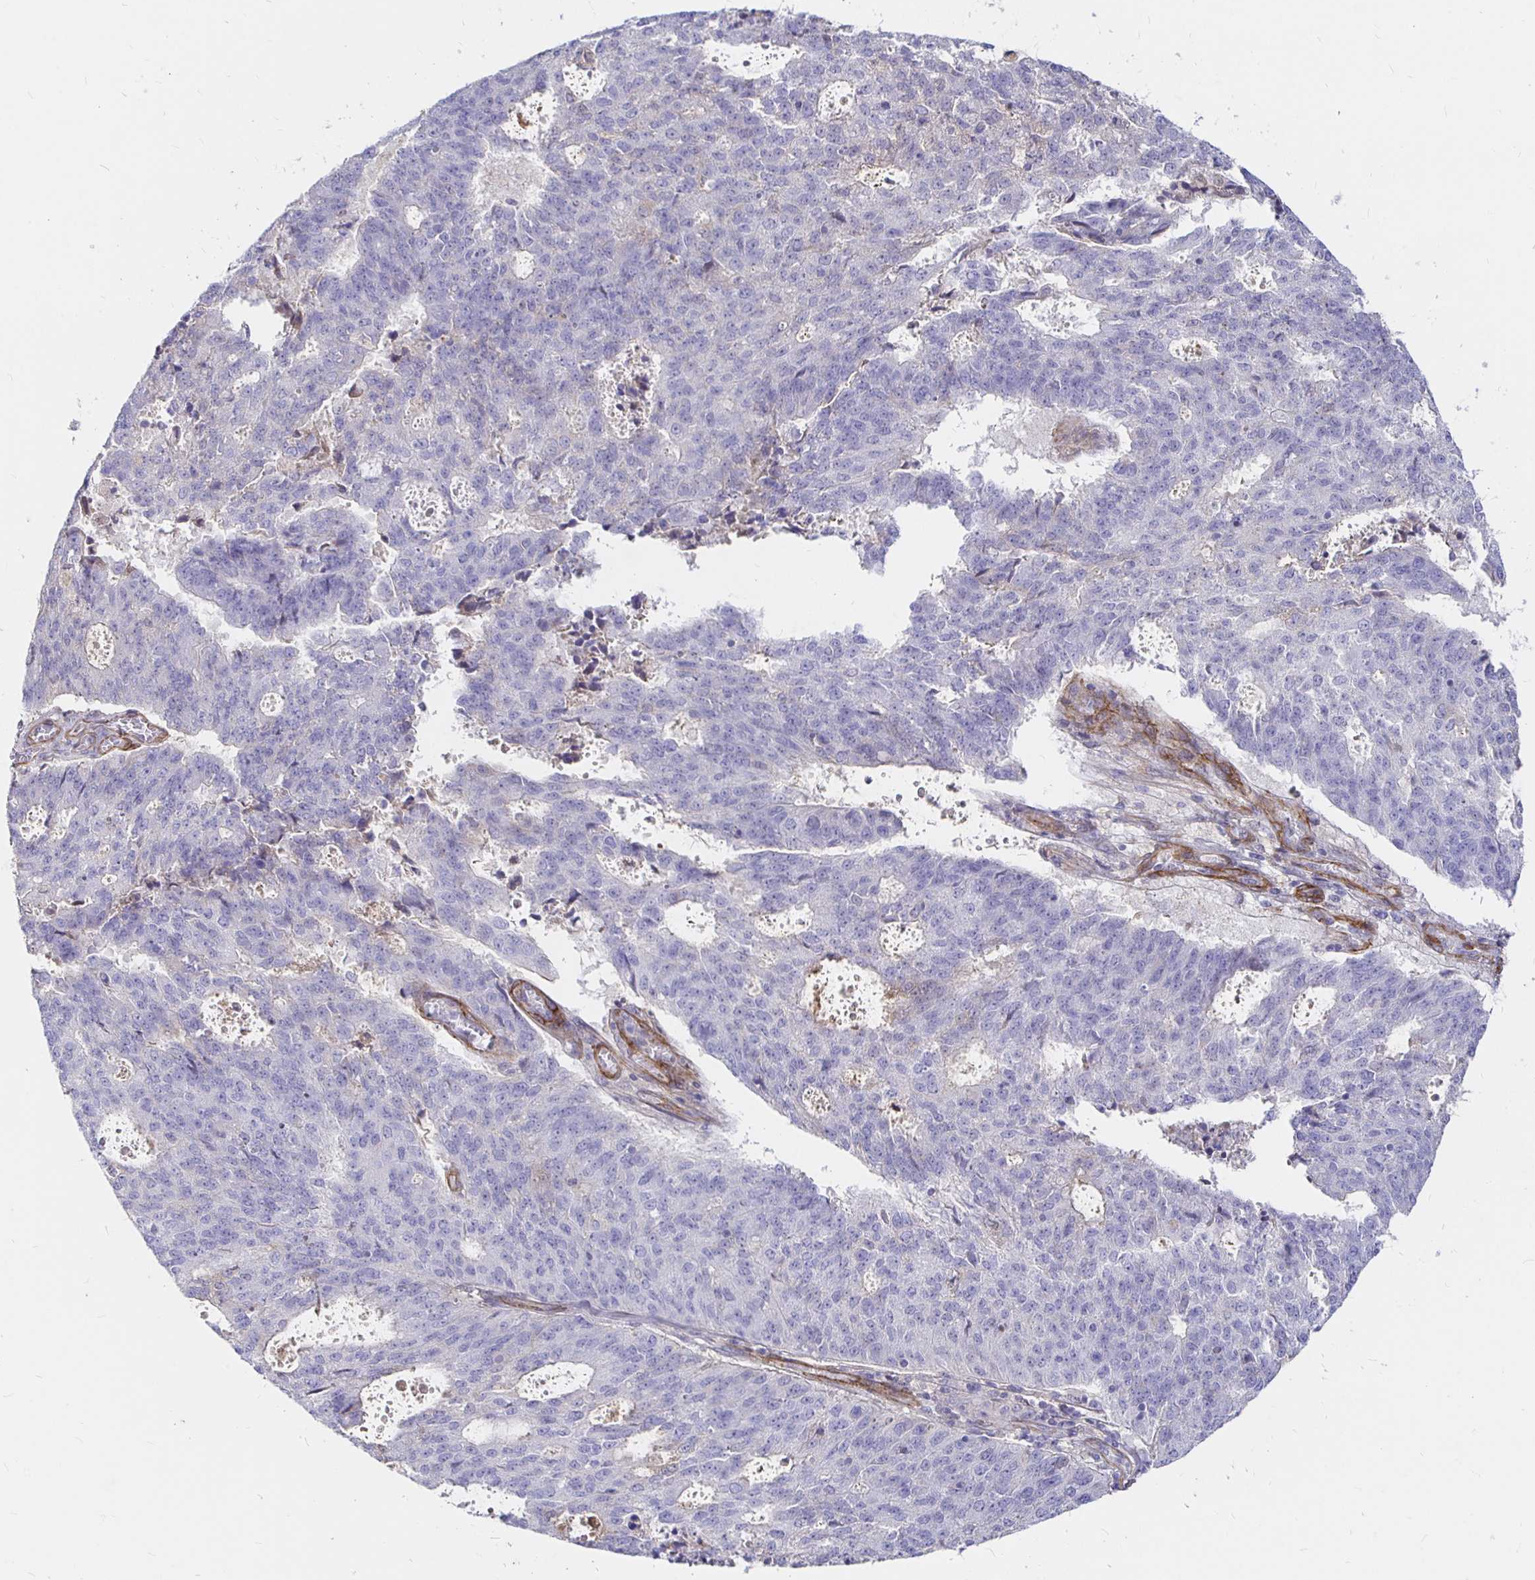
{"staining": {"intensity": "negative", "quantity": "none", "location": "none"}, "tissue": "endometrial cancer", "cell_type": "Tumor cells", "image_type": "cancer", "snomed": [{"axis": "morphology", "description": "Adenocarcinoma, NOS"}, {"axis": "topography", "description": "Endometrium"}], "caption": "Immunohistochemistry histopathology image of neoplastic tissue: adenocarcinoma (endometrial) stained with DAB demonstrates no significant protein expression in tumor cells. (DAB (3,3'-diaminobenzidine) immunohistochemistry (IHC) with hematoxylin counter stain).", "gene": "PALM2AKAP2", "patient": {"sex": "female", "age": 82}}